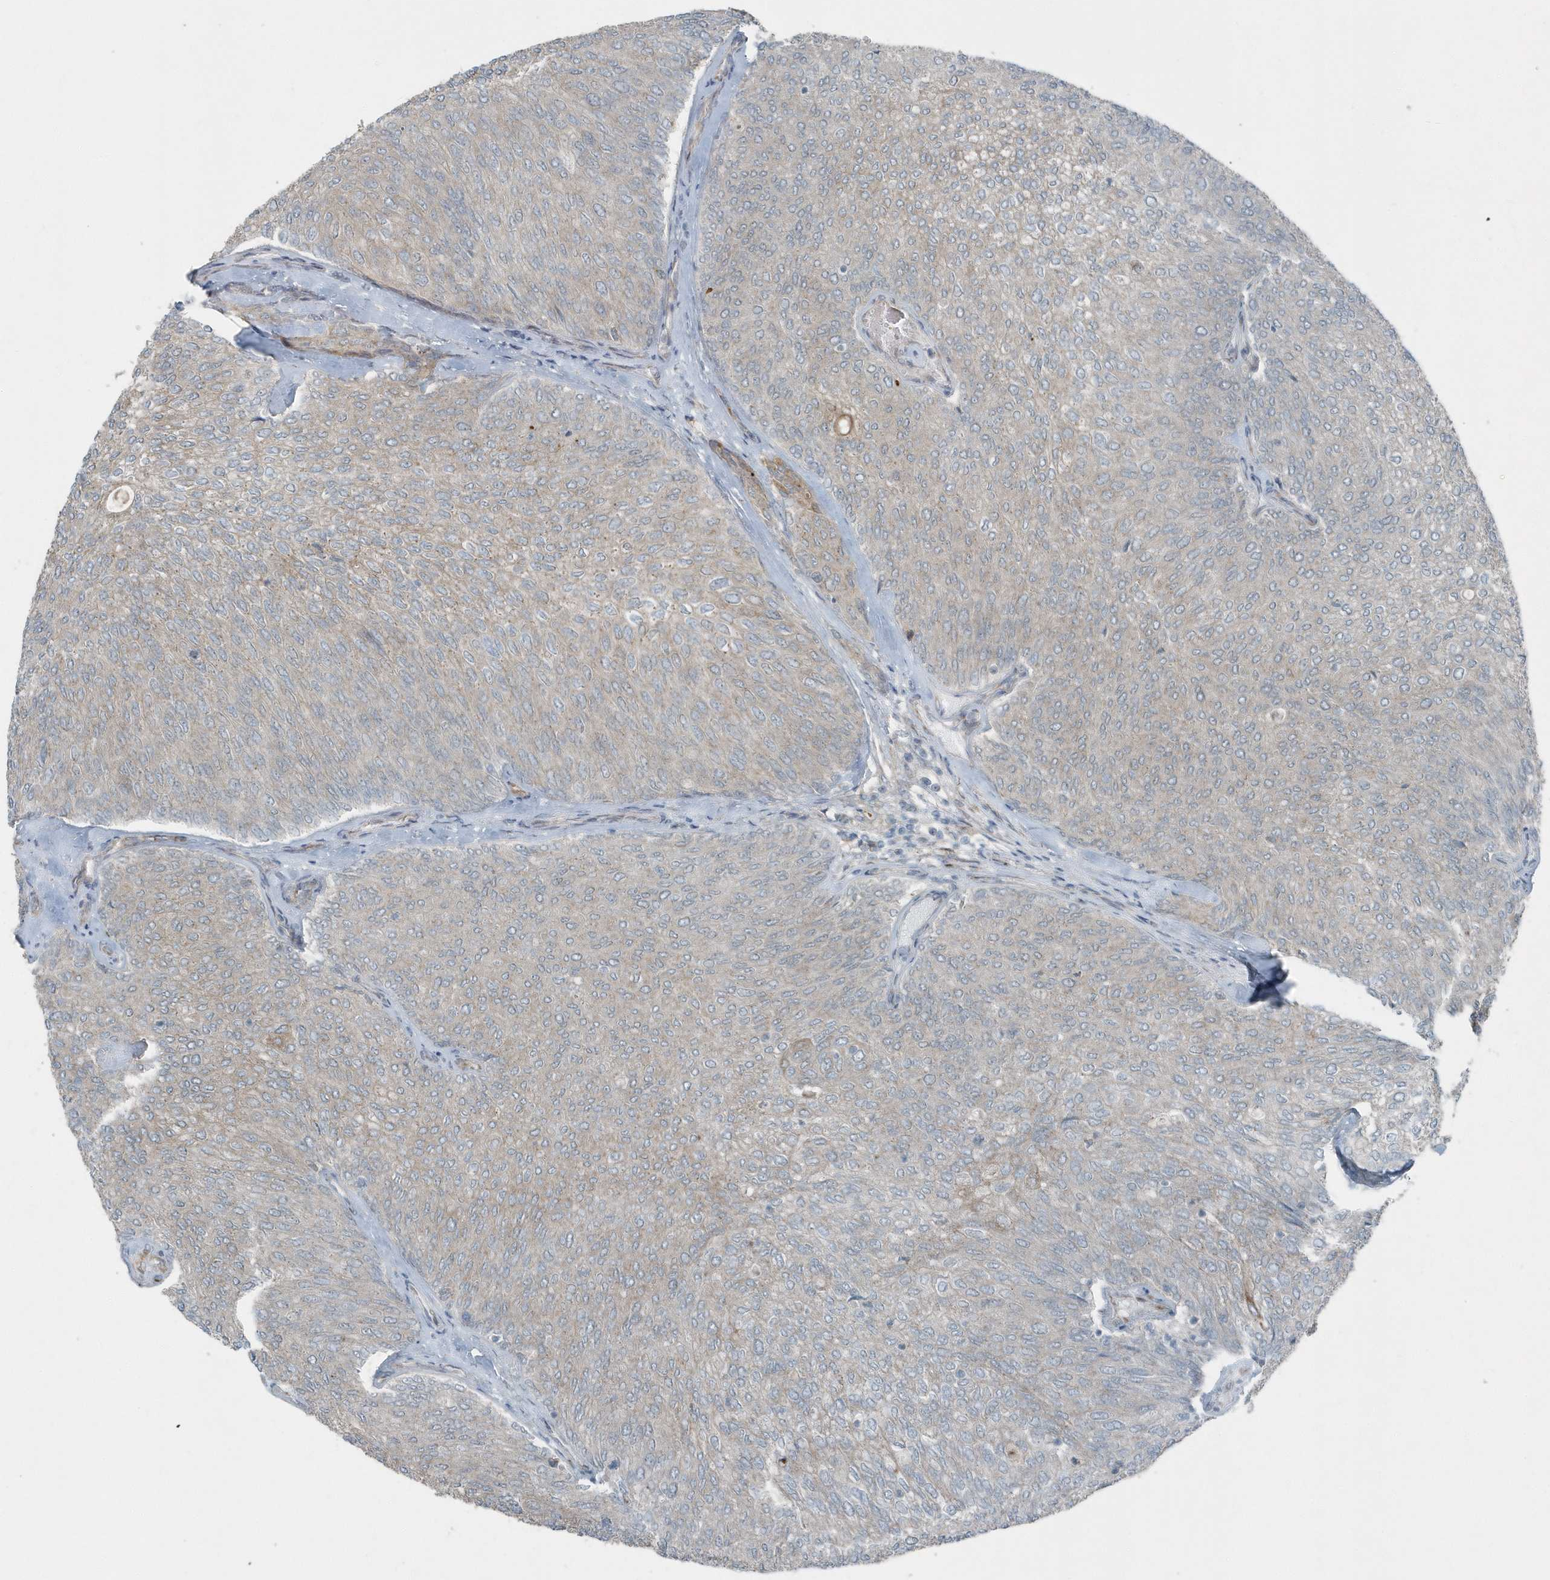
{"staining": {"intensity": "weak", "quantity": "<25%", "location": "cytoplasmic/membranous"}, "tissue": "urothelial cancer", "cell_type": "Tumor cells", "image_type": "cancer", "snomed": [{"axis": "morphology", "description": "Urothelial carcinoma, Low grade"}, {"axis": "topography", "description": "Urinary bladder"}], "caption": "This is an immunohistochemistry (IHC) histopathology image of low-grade urothelial carcinoma. There is no staining in tumor cells.", "gene": "GCC2", "patient": {"sex": "female", "age": 79}}